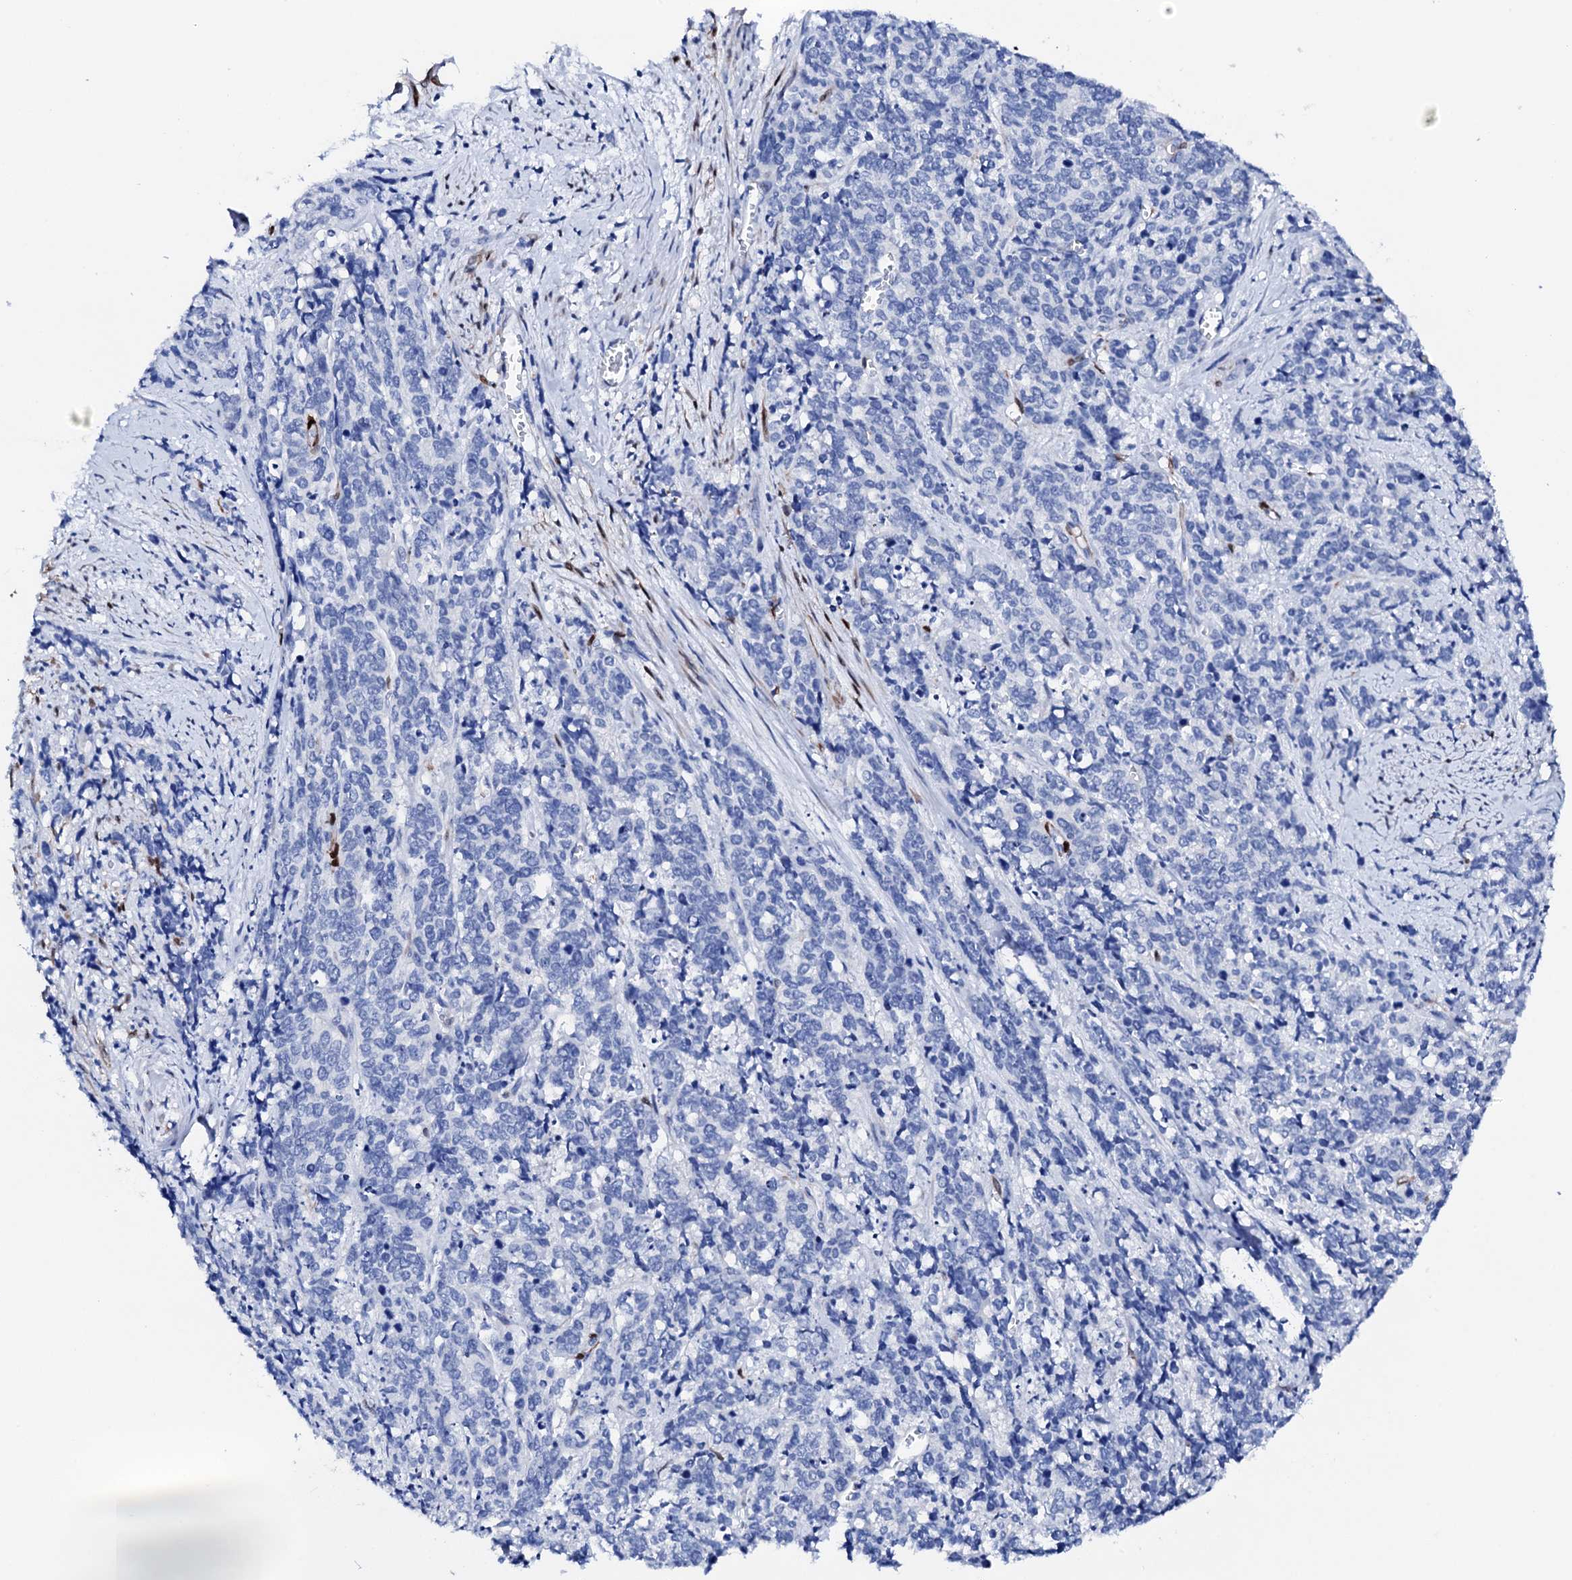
{"staining": {"intensity": "negative", "quantity": "none", "location": "none"}, "tissue": "cervical cancer", "cell_type": "Tumor cells", "image_type": "cancer", "snomed": [{"axis": "morphology", "description": "Squamous cell carcinoma, NOS"}, {"axis": "topography", "description": "Cervix"}], "caption": "Photomicrograph shows no protein staining in tumor cells of cervical cancer (squamous cell carcinoma) tissue.", "gene": "NRIP2", "patient": {"sex": "female", "age": 60}}